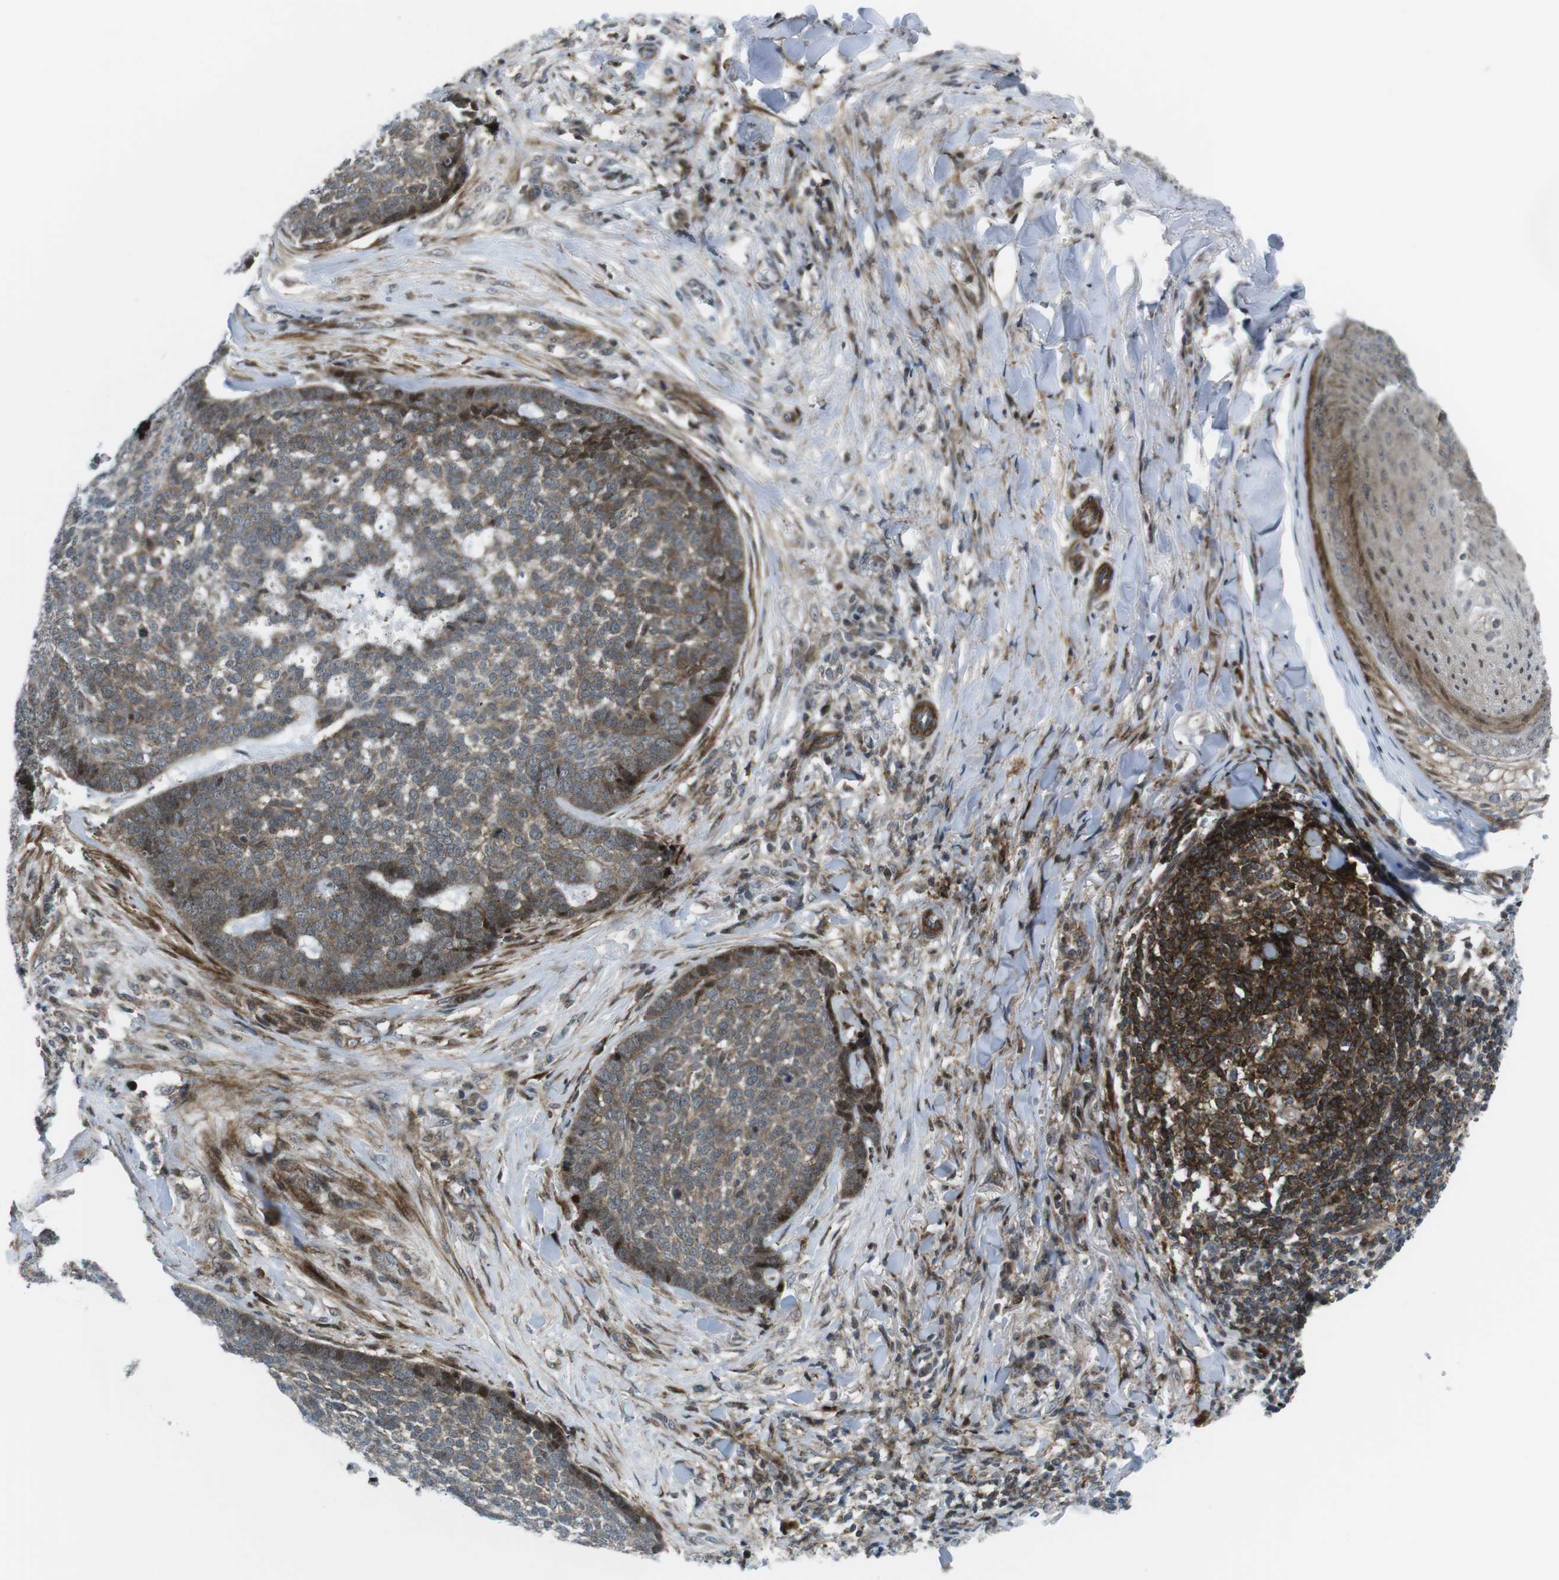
{"staining": {"intensity": "moderate", "quantity": "25%-75%", "location": "cytoplasmic/membranous,nuclear"}, "tissue": "skin cancer", "cell_type": "Tumor cells", "image_type": "cancer", "snomed": [{"axis": "morphology", "description": "Basal cell carcinoma"}, {"axis": "topography", "description": "Skin"}], "caption": "Human basal cell carcinoma (skin) stained with a brown dye displays moderate cytoplasmic/membranous and nuclear positive staining in approximately 25%-75% of tumor cells.", "gene": "CUL7", "patient": {"sex": "male", "age": 84}}